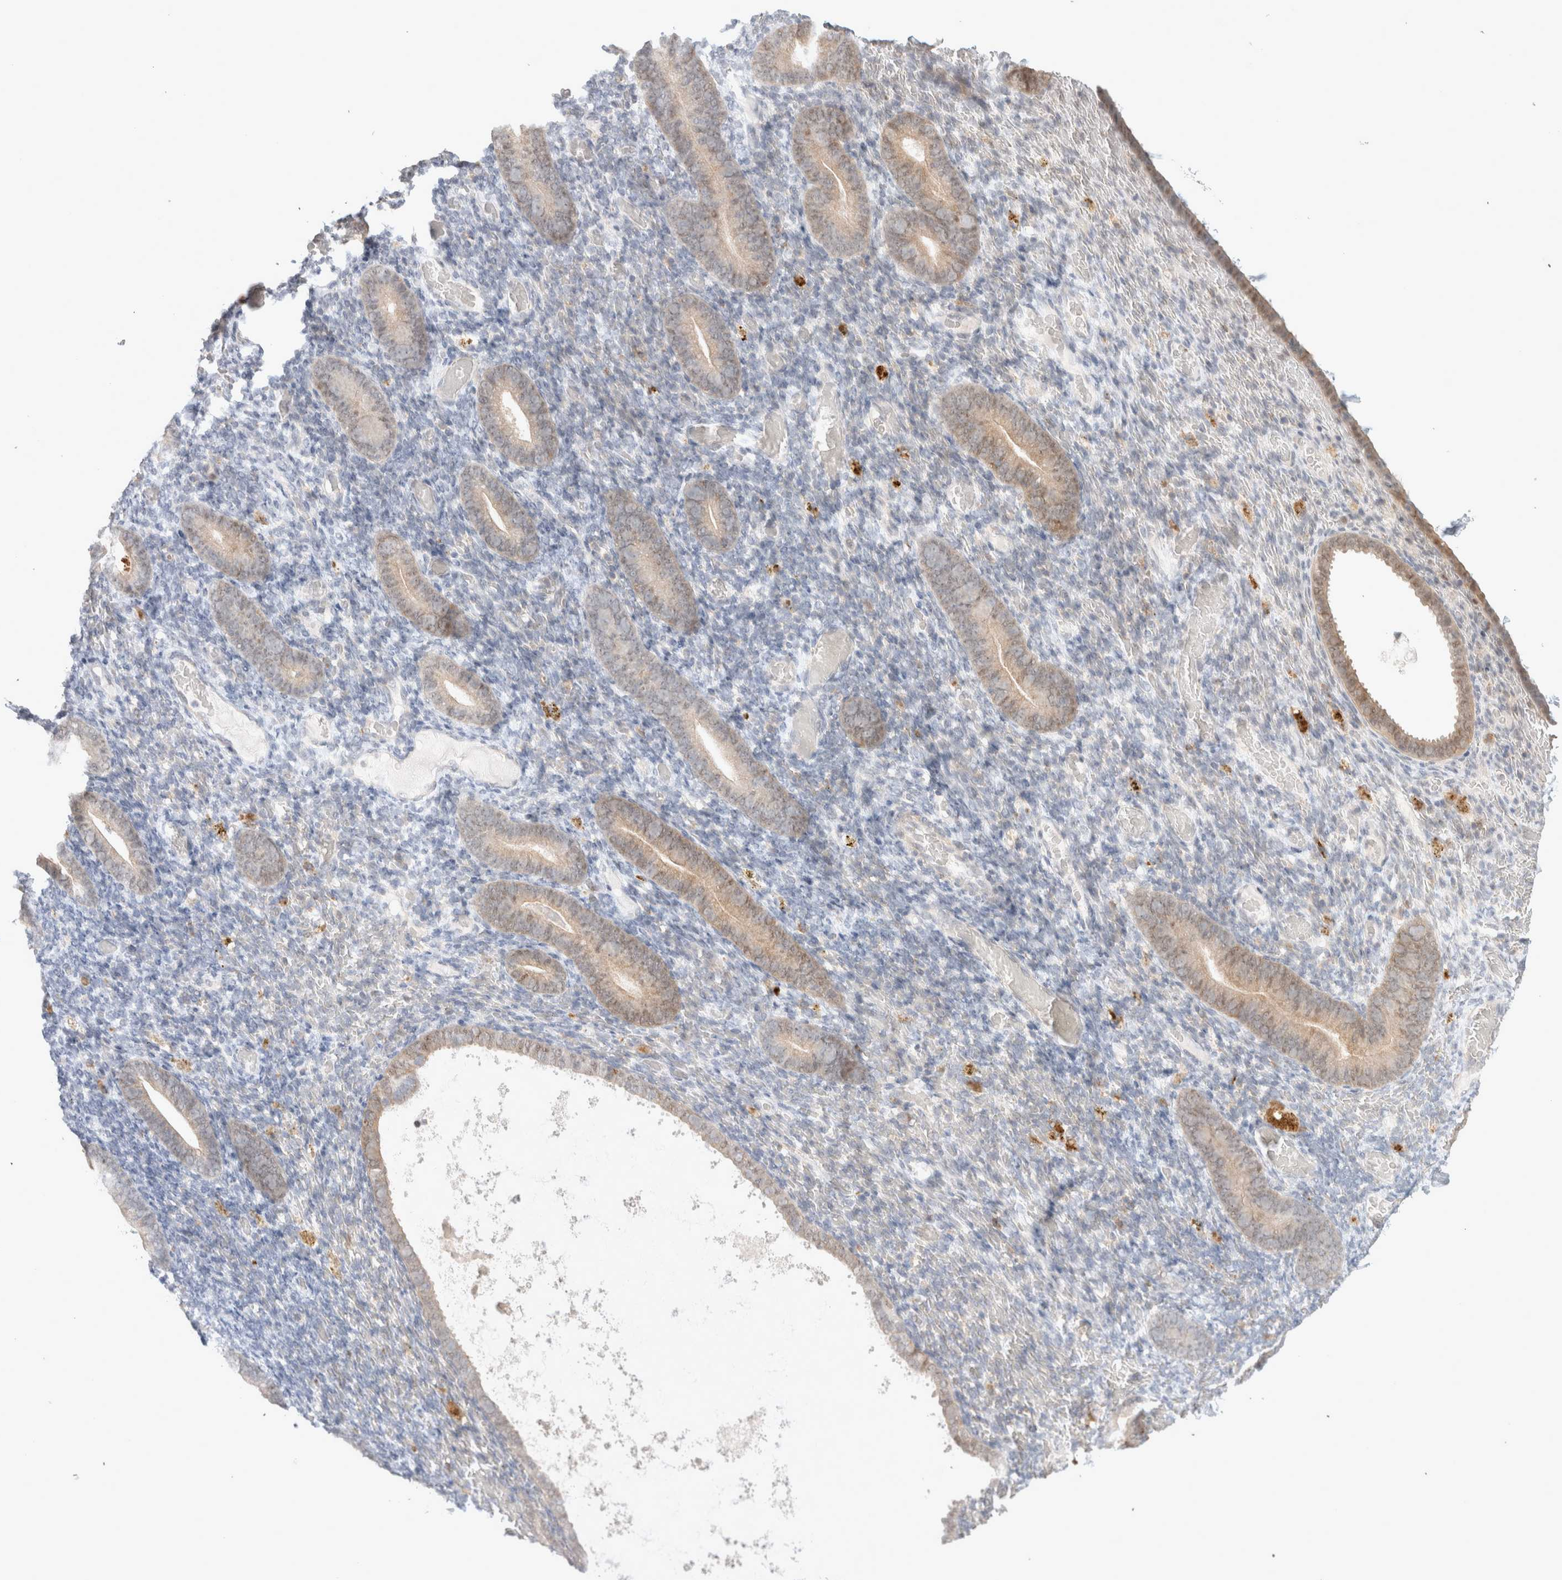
{"staining": {"intensity": "negative", "quantity": "none", "location": "none"}, "tissue": "endometrium", "cell_type": "Cells in endometrial stroma", "image_type": "normal", "snomed": [{"axis": "morphology", "description": "Normal tissue, NOS"}, {"axis": "topography", "description": "Endometrium"}], "caption": "DAB immunohistochemical staining of benign endometrium displays no significant staining in cells in endometrial stroma.", "gene": "FBXO42", "patient": {"sex": "female", "age": 51}}